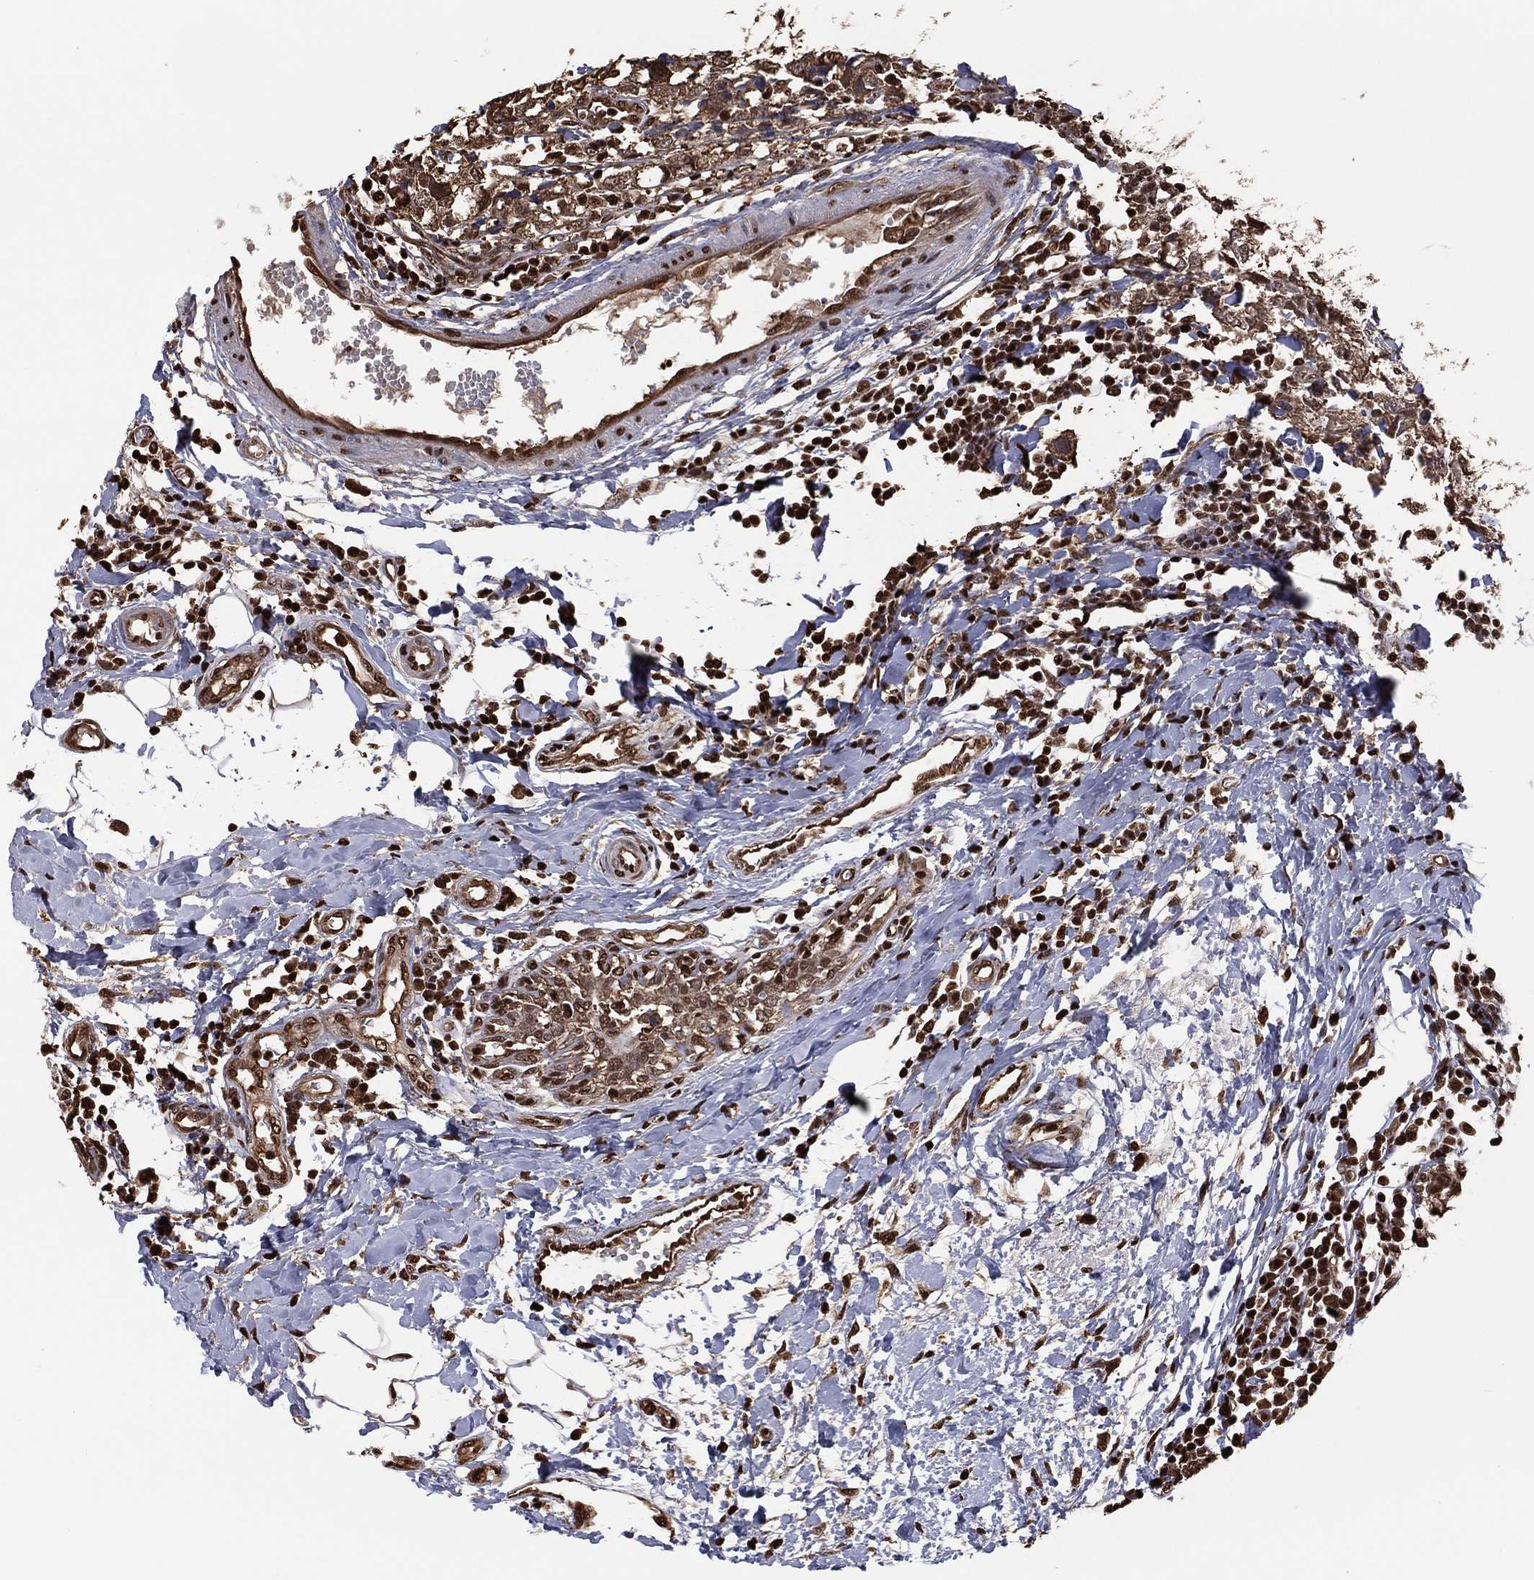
{"staining": {"intensity": "moderate", "quantity": "25%-75%", "location": "cytoplasmic/membranous,nuclear"}, "tissue": "breast cancer", "cell_type": "Tumor cells", "image_type": "cancer", "snomed": [{"axis": "morphology", "description": "Duct carcinoma"}, {"axis": "topography", "description": "Breast"}], "caption": "The immunohistochemical stain shows moderate cytoplasmic/membranous and nuclear staining in tumor cells of breast invasive ductal carcinoma tissue.", "gene": "GAPDH", "patient": {"sex": "female", "age": 30}}